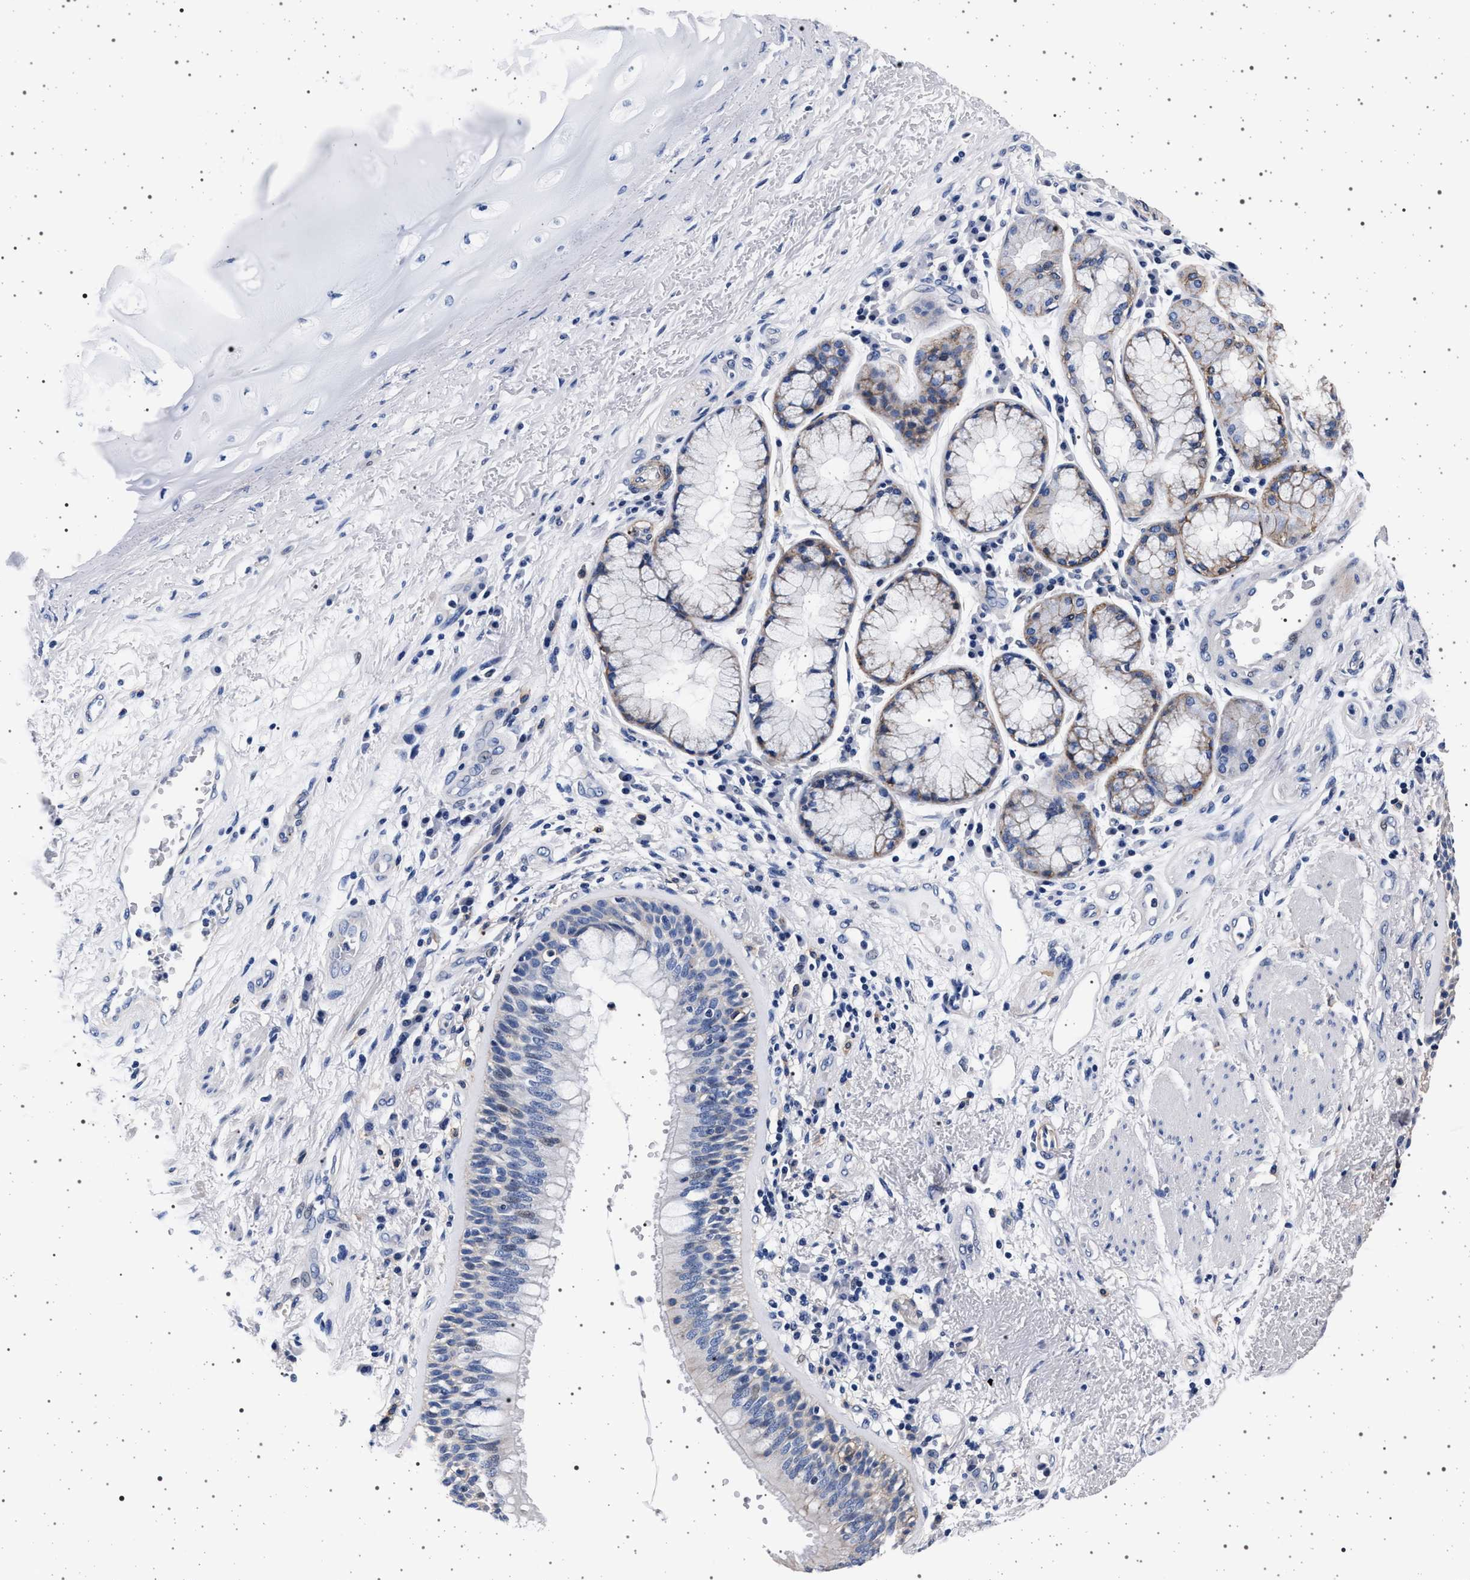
{"staining": {"intensity": "negative", "quantity": "none", "location": "none"}, "tissue": "bronchus", "cell_type": "Respiratory epithelial cells", "image_type": "normal", "snomed": [{"axis": "morphology", "description": "Normal tissue, NOS"}, {"axis": "topography", "description": "Bronchus"}], "caption": "Immunohistochemistry (IHC) photomicrograph of unremarkable human bronchus stained for a protein (brown), which demonstrates no expression in respiratory epithelial cells. (DAB (3,3'-diaminobenzidine) IHC, high magnification).", "gene": "SLC9A1", "patient": {"sex": "female", "age": 54}}